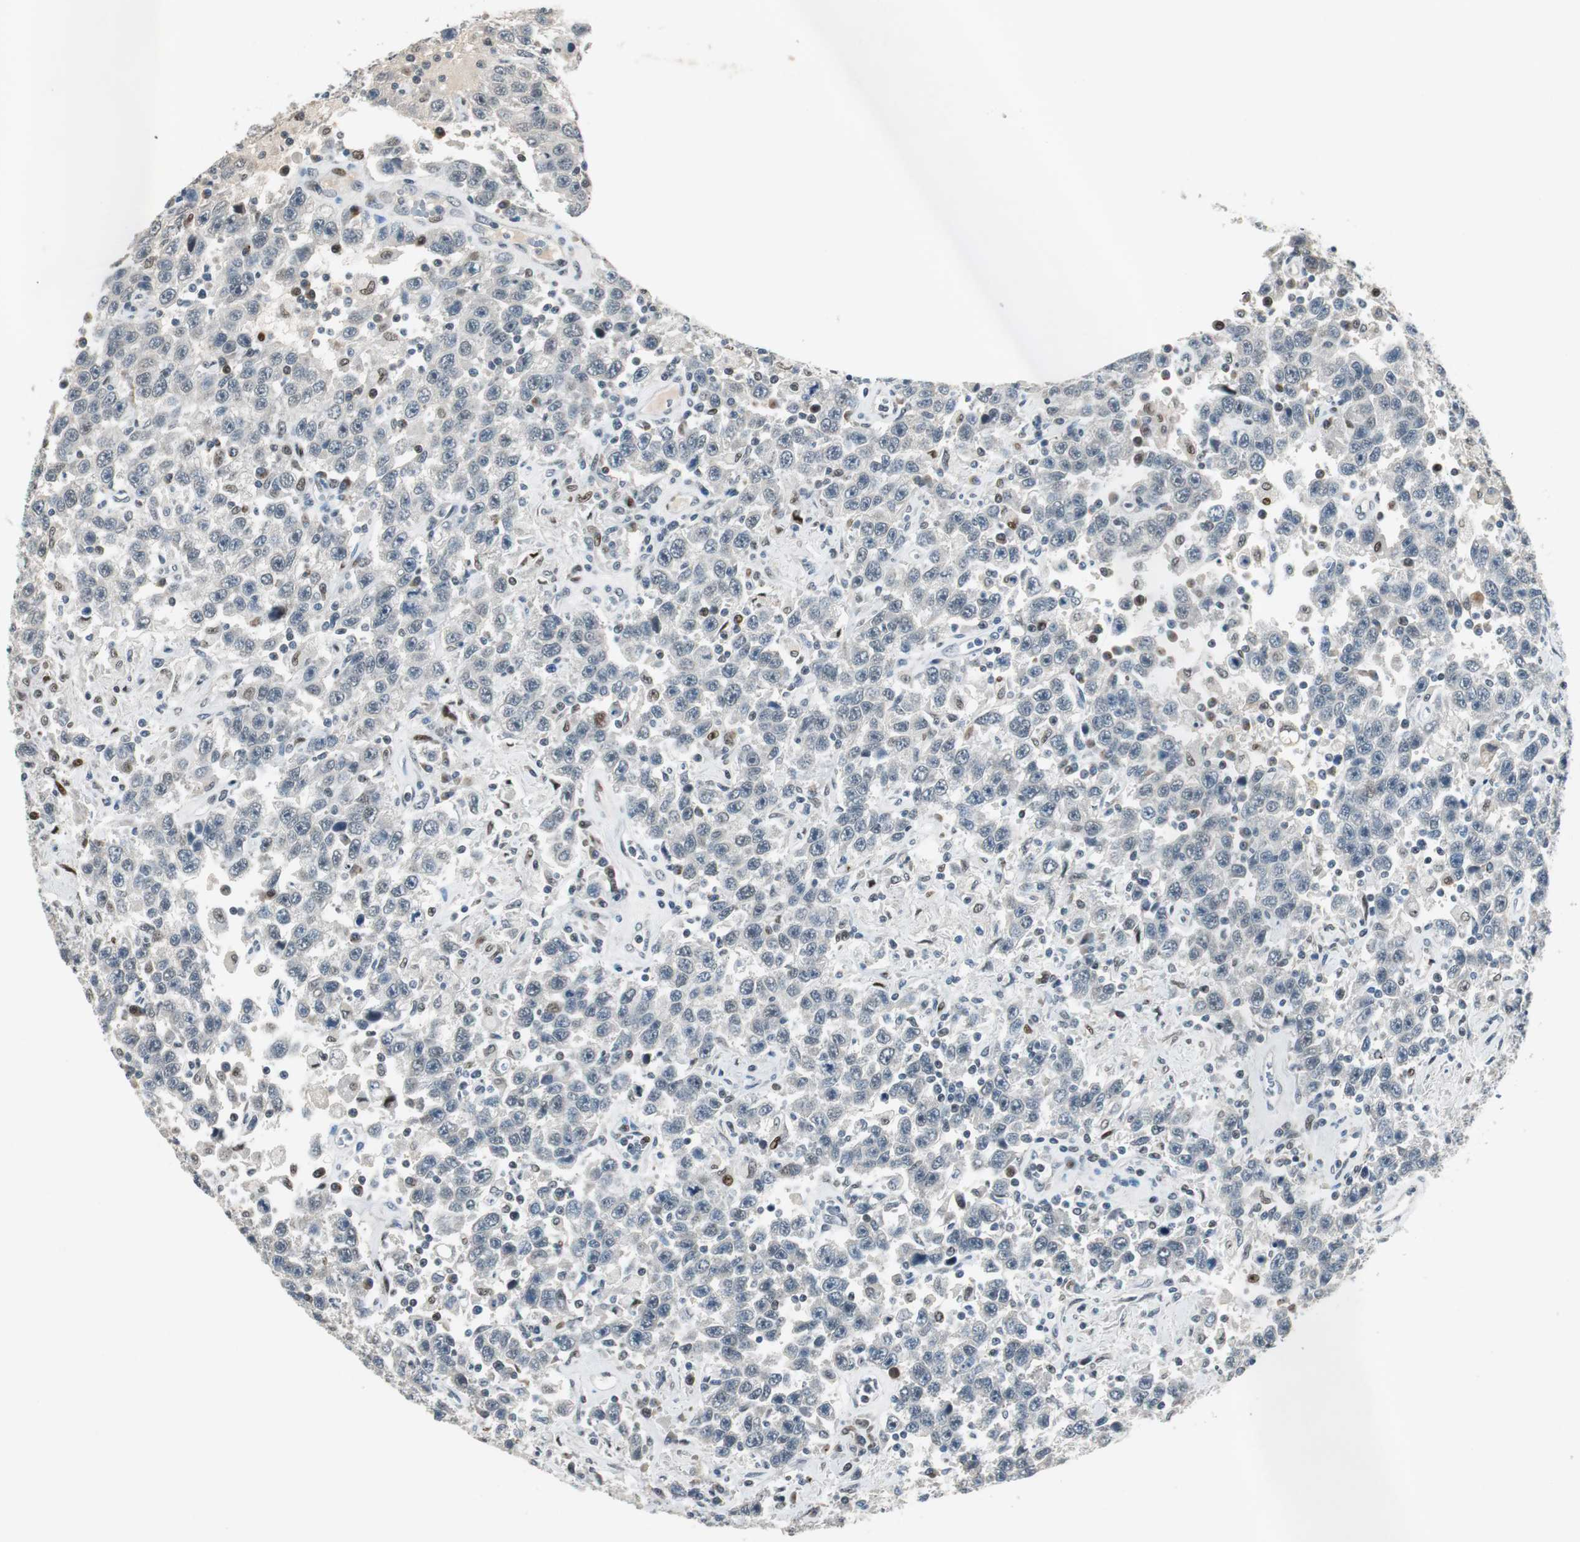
{"staining": {"intensity": "negative", "quantity": "none", "location": "none"}, "tissue": "testis cancer", "cell_type": "Tumor cells", "image_type": "cancer", "snomed": [{"axis": "morphology", "description": "Seminoma, NOS"}, {"axis": "topography", "description": "Testis"}], "caption": "Testis seminoma was stained to show a protein in brown. There is no significant expression in tumor cells. (DAB immunohistochemistry visualized using brightfield microscopy, high magnification).", "gene": "AJUBA", "patient": {"sex": "male", "age": 41}}